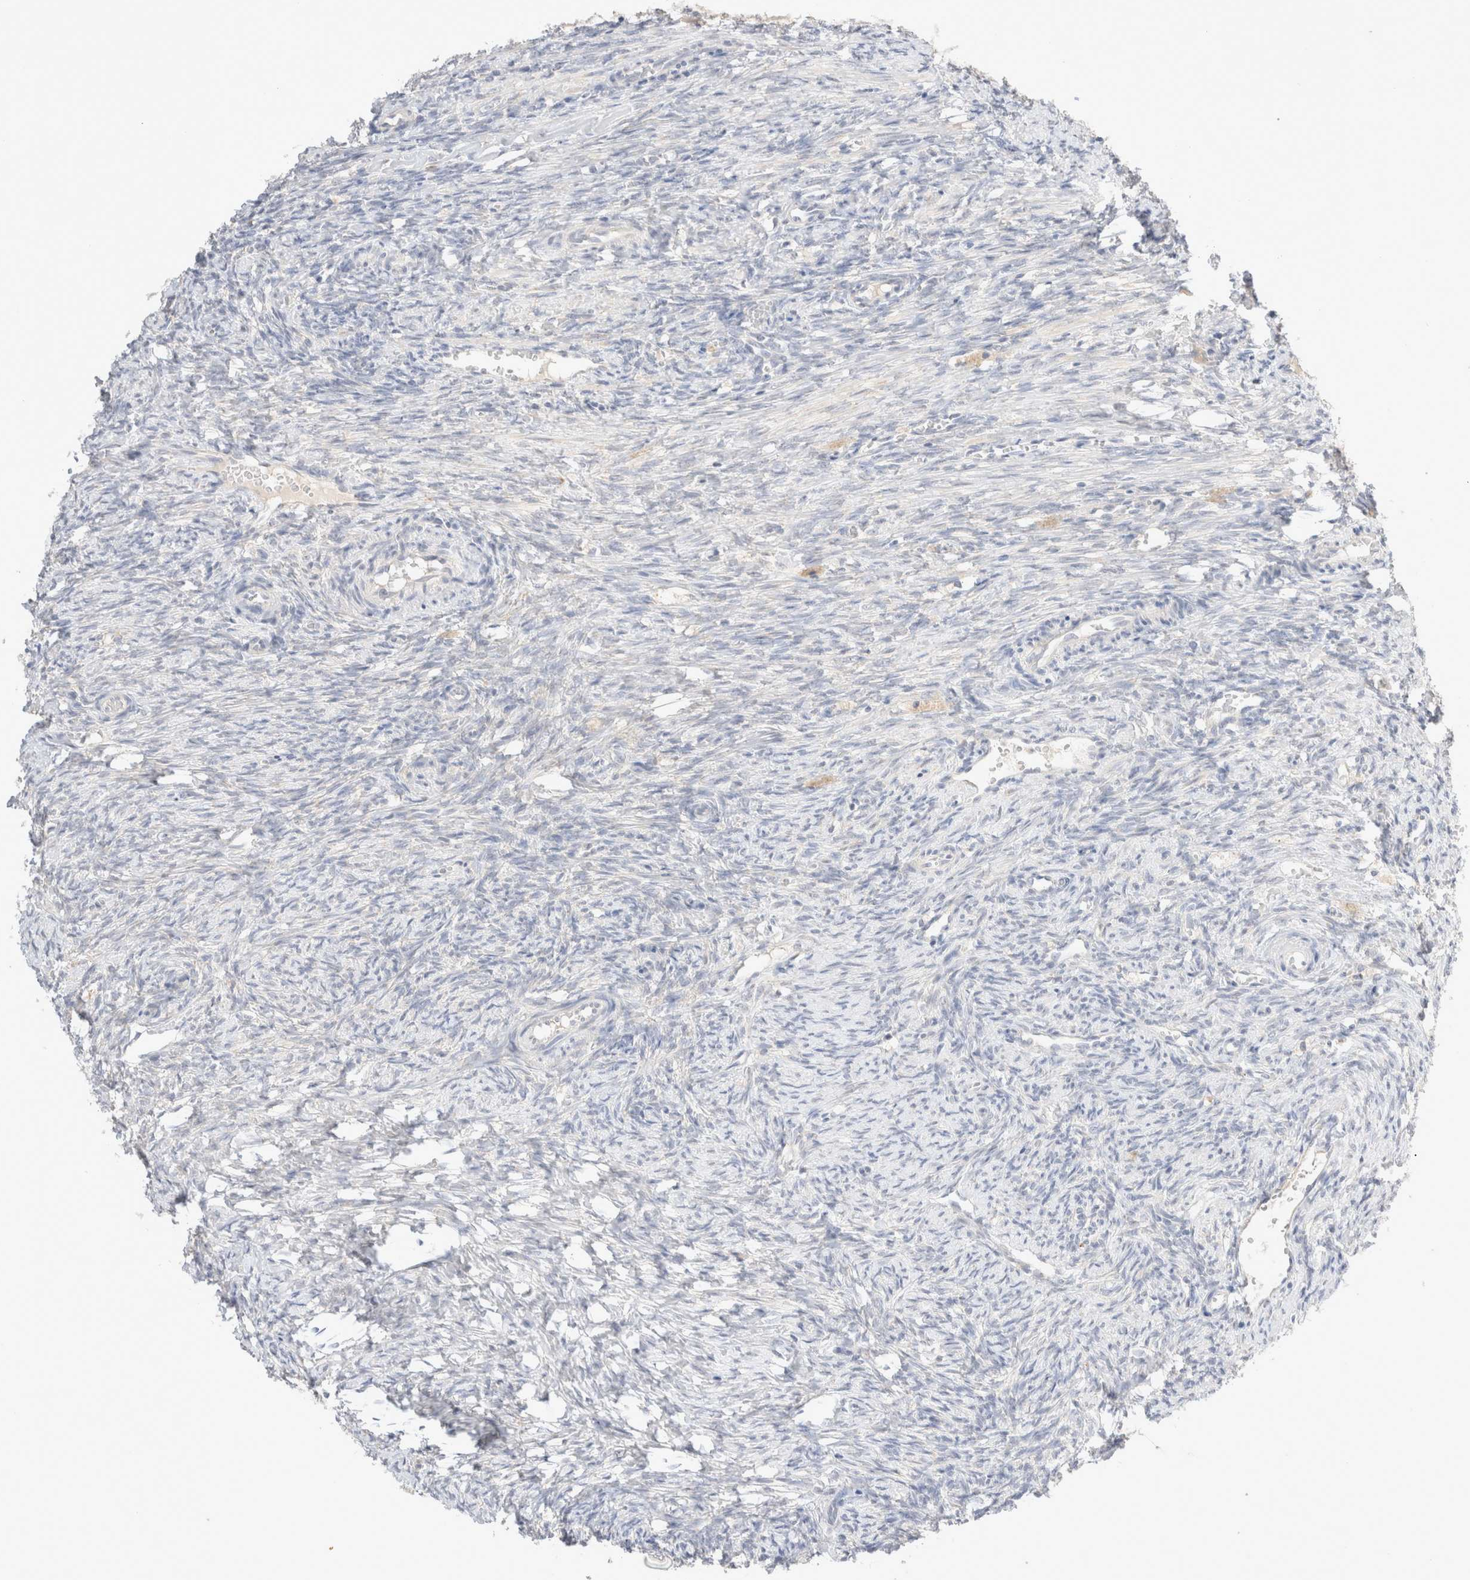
{"staining": {"intensity": "negative", "quantity": "none", "location": "none"}, "tissue": "ovary", "cell_type": "Ovarian stroma cells", "image_type": "normal", "snomed": [{"axis": "morphology", "description": "Normal tissue, NOS"}, {"axis": "topography", "description": "Ovary"}], "caption": "This is a image of IHC staining of normal ovary, which shows no staining in ovarian stroma cells.", "gene": "SPATA20", "patient": {"sex": "female", "age": 41}}